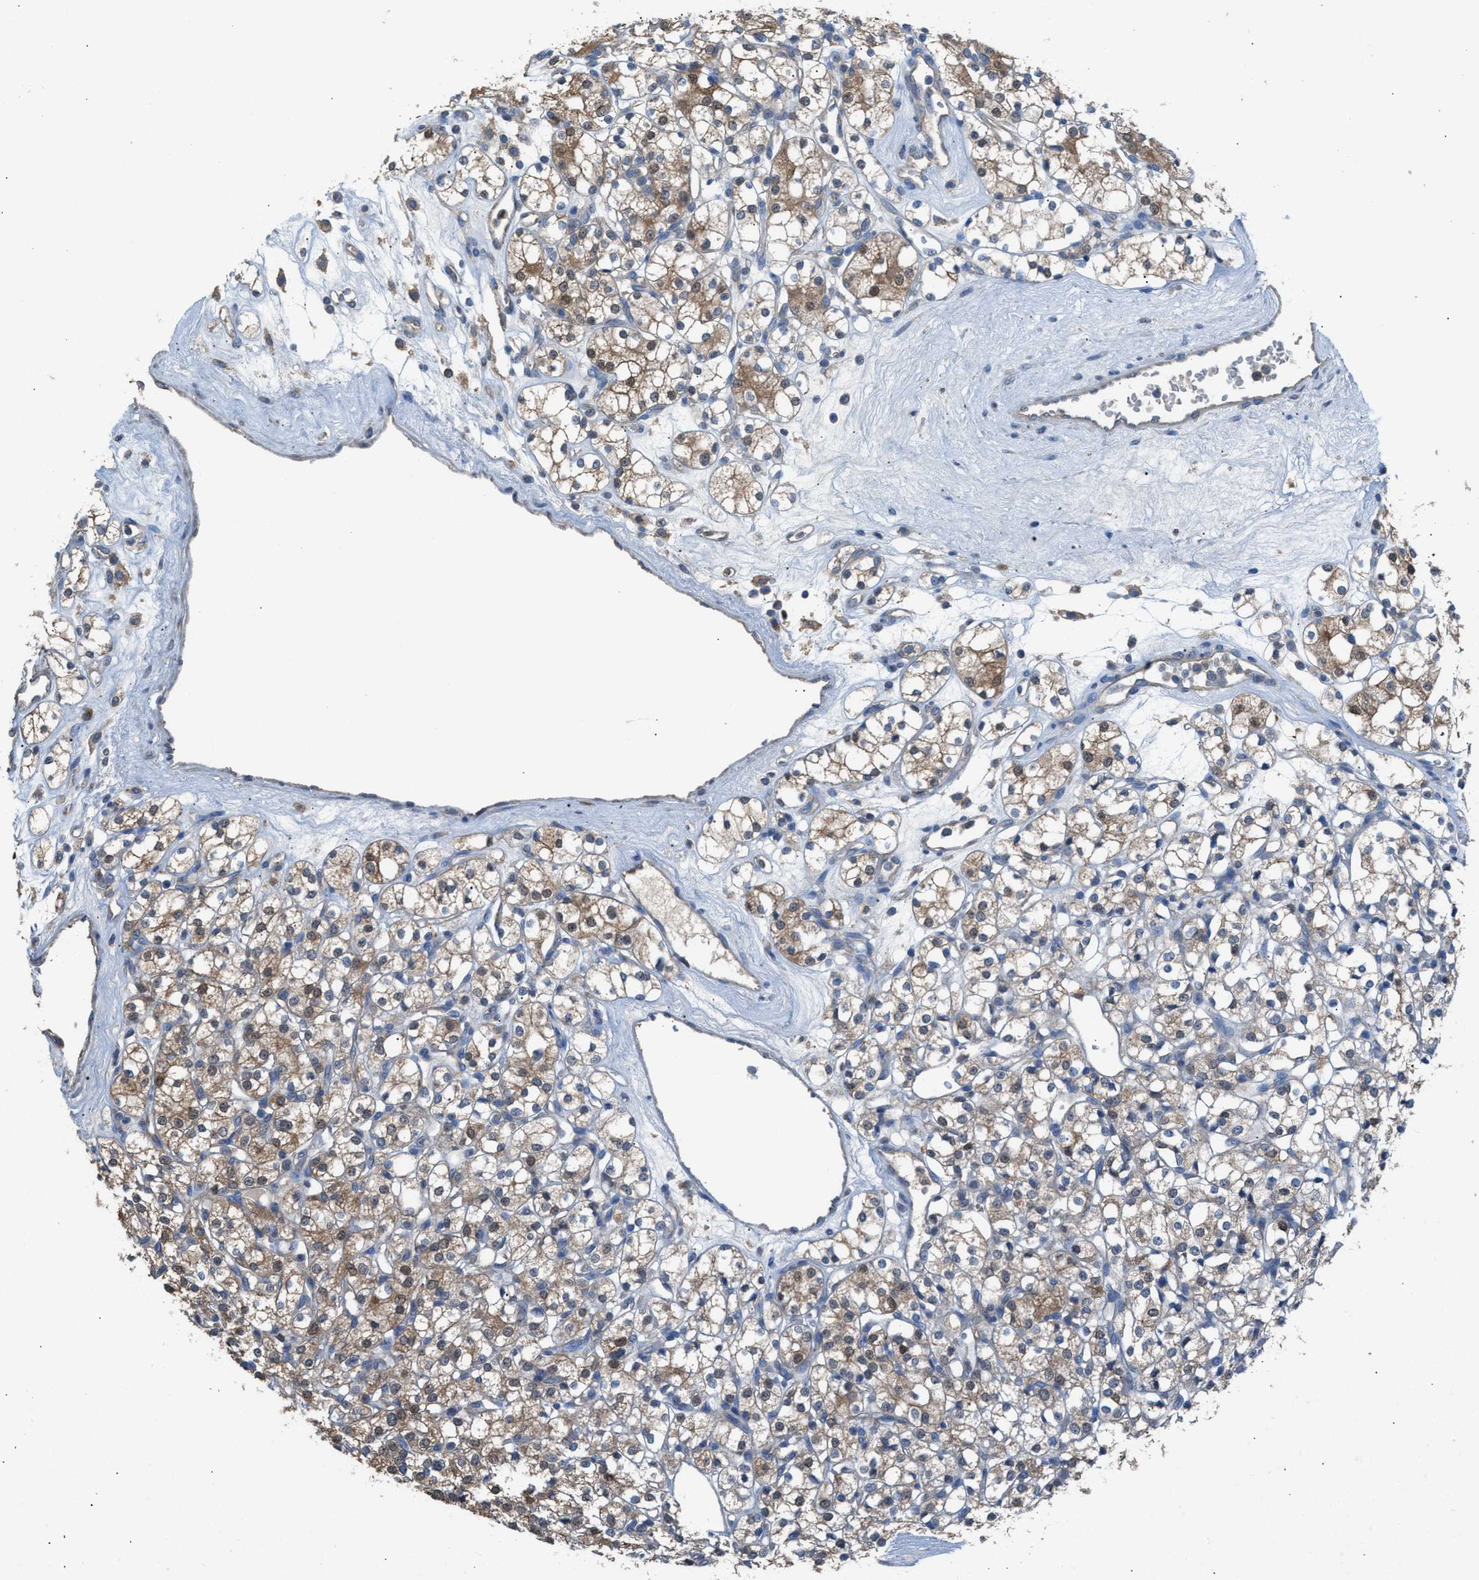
{"staining": {"intensity": "weak", "quantity": "25%-75%", "location": "cytoplasmic/membranous"}, "tissue": "renal cancer", "cell_type": "Tumor cells", "image_type": "cancer", "snomed": [{"axis": "morphology", "description": "Adenocarcinoma, NOS"}, {"axis": "topography", "description": "Kidney"}], "caption": "IHC micrograph of neoplastic tissue: adenocarcinoma (renal) stained using IHC displays low levels of weak protein expression localized specifically in the cytoplasmic/membranous of tumor cells, appearing as a cytoplasmic/membranous brown color.", "gene": "NQO2", "patient": {"sex": "male", "age": 77}}